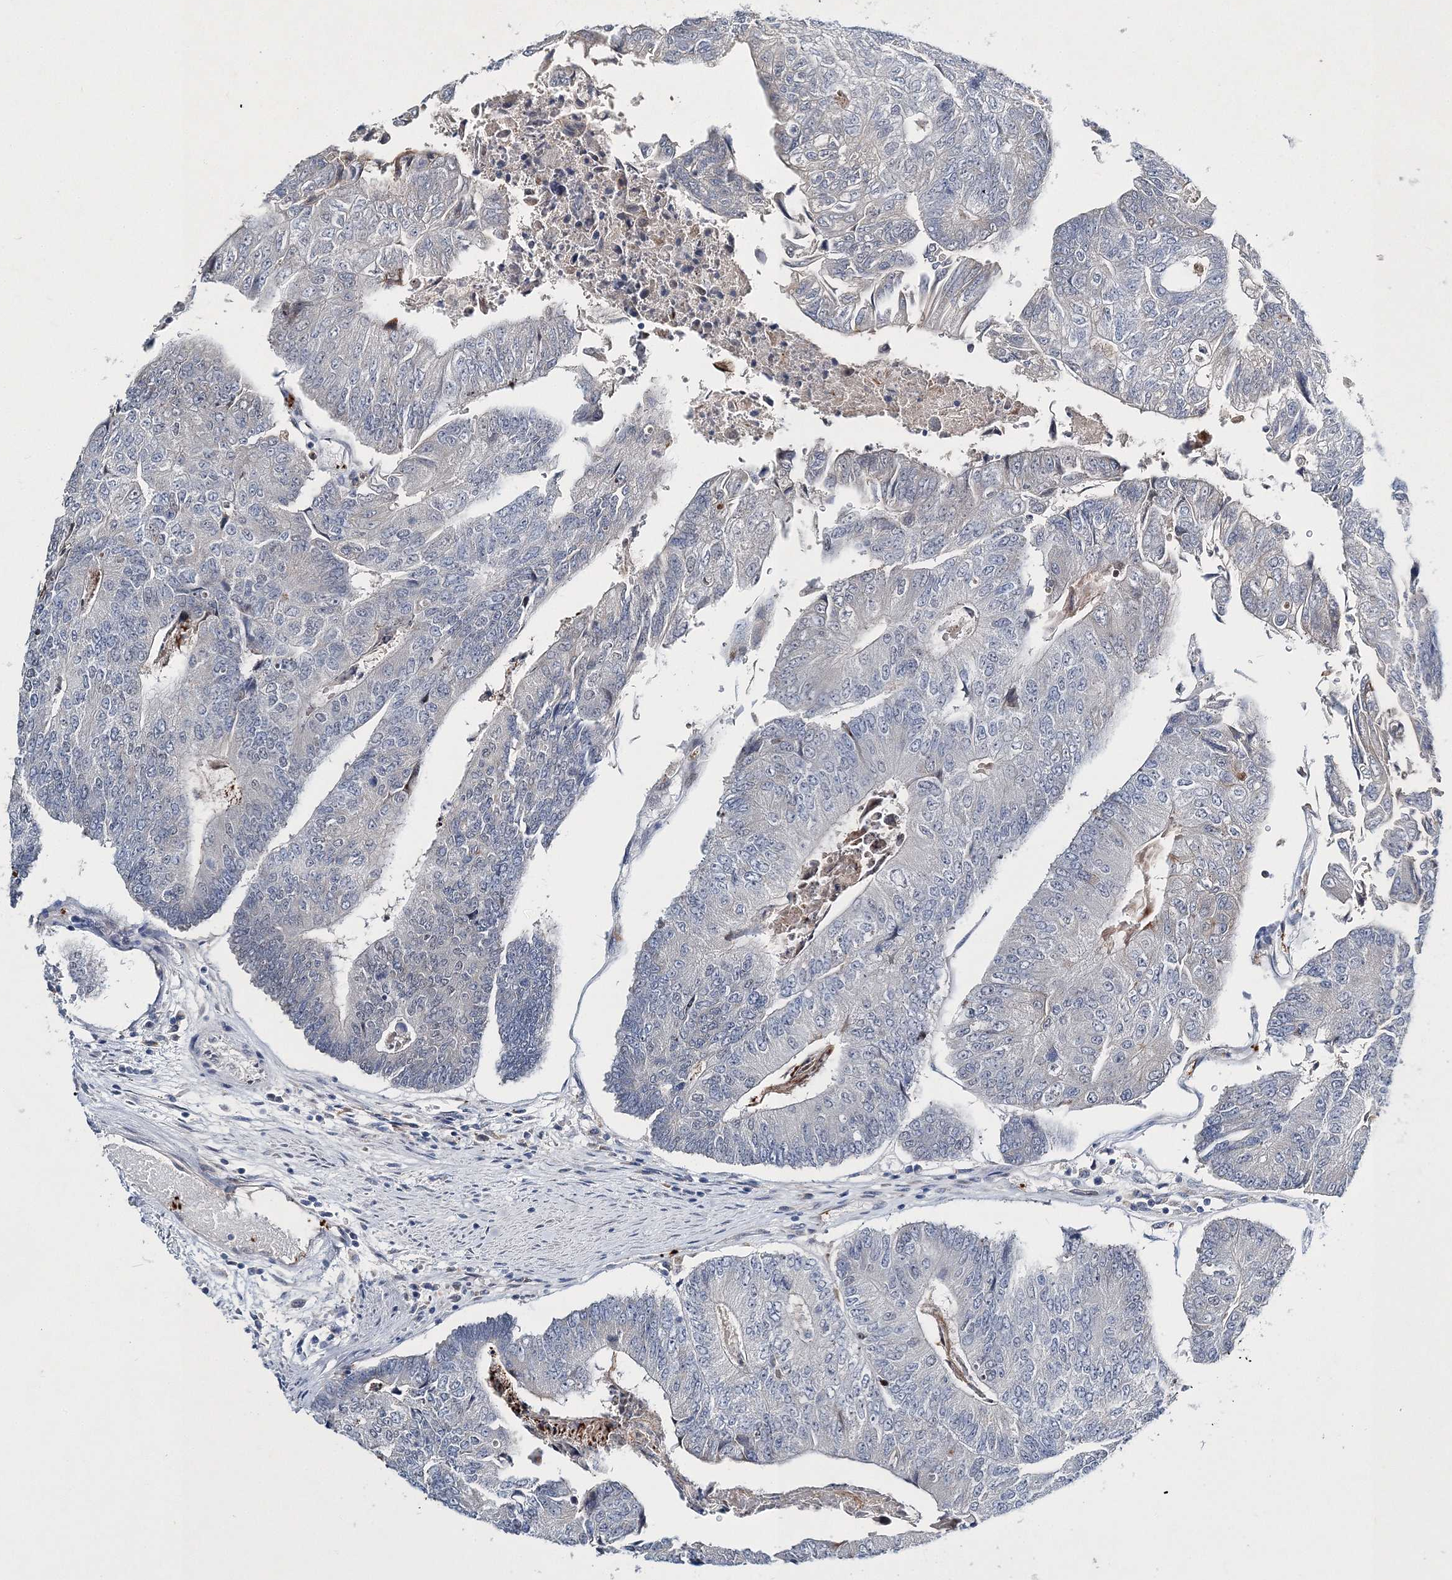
{"staining": {"intensity": "negative", "quantity": "none", "location": "none"}, "tissue": "colorectal cancer", "cell_type": "Tumor cells", "image_type": "cancer", "snomed": [{"axis": "morphology", "description": "Adenocarcinoma, NOS"}, {"axis": "topography", "description": "Colon"}], "caption": "Tumor cells are negative for brown protein staining in adenocarcinoma (colorectal). (DAB (3,3'-diaminobenzidine) IHC, high magnification).", "gene": "MYOZ2", "patient": {"sex": "female", "age": 67}}